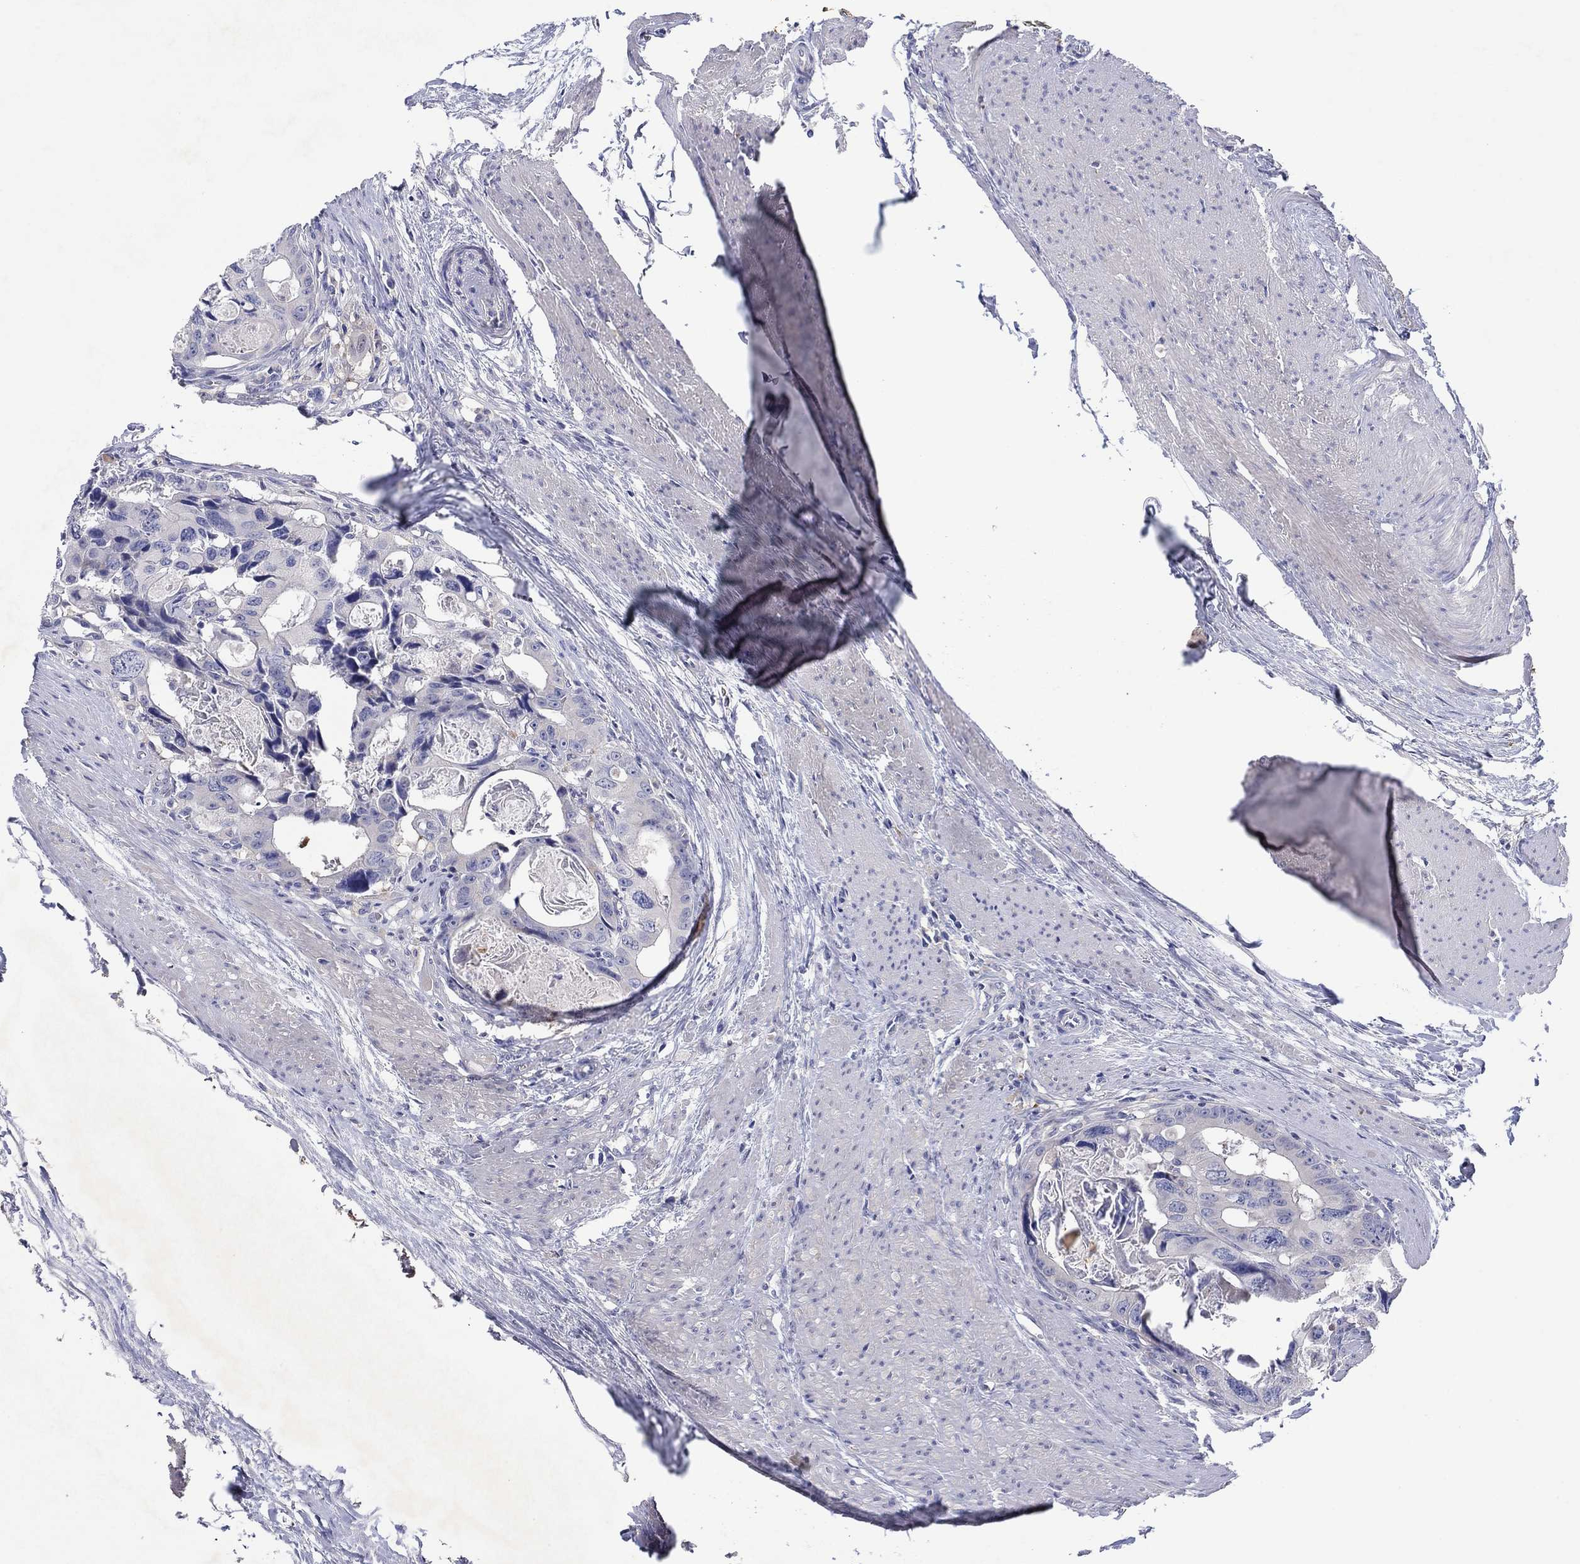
{"staining": {"intensity": "negative", "quantity": "none", "location": "none"}, "tissue": "colorectal cancer", "cell_type": "Tumor cells", "image_type": "cancer", "snomed": [{"axis": "morphology", "description": "Adenocarcinoma, NOS"}, {"axis": "topography", "description": "Rectum"}], "caption": "Immunohistochemistry histopathology image of human colorectal adenocarcinoma stained for a protein (brown), which demonstrates no expression in tumor cells.", "gene": "HDC", "patient": {"sex": "male", "age": 64}}